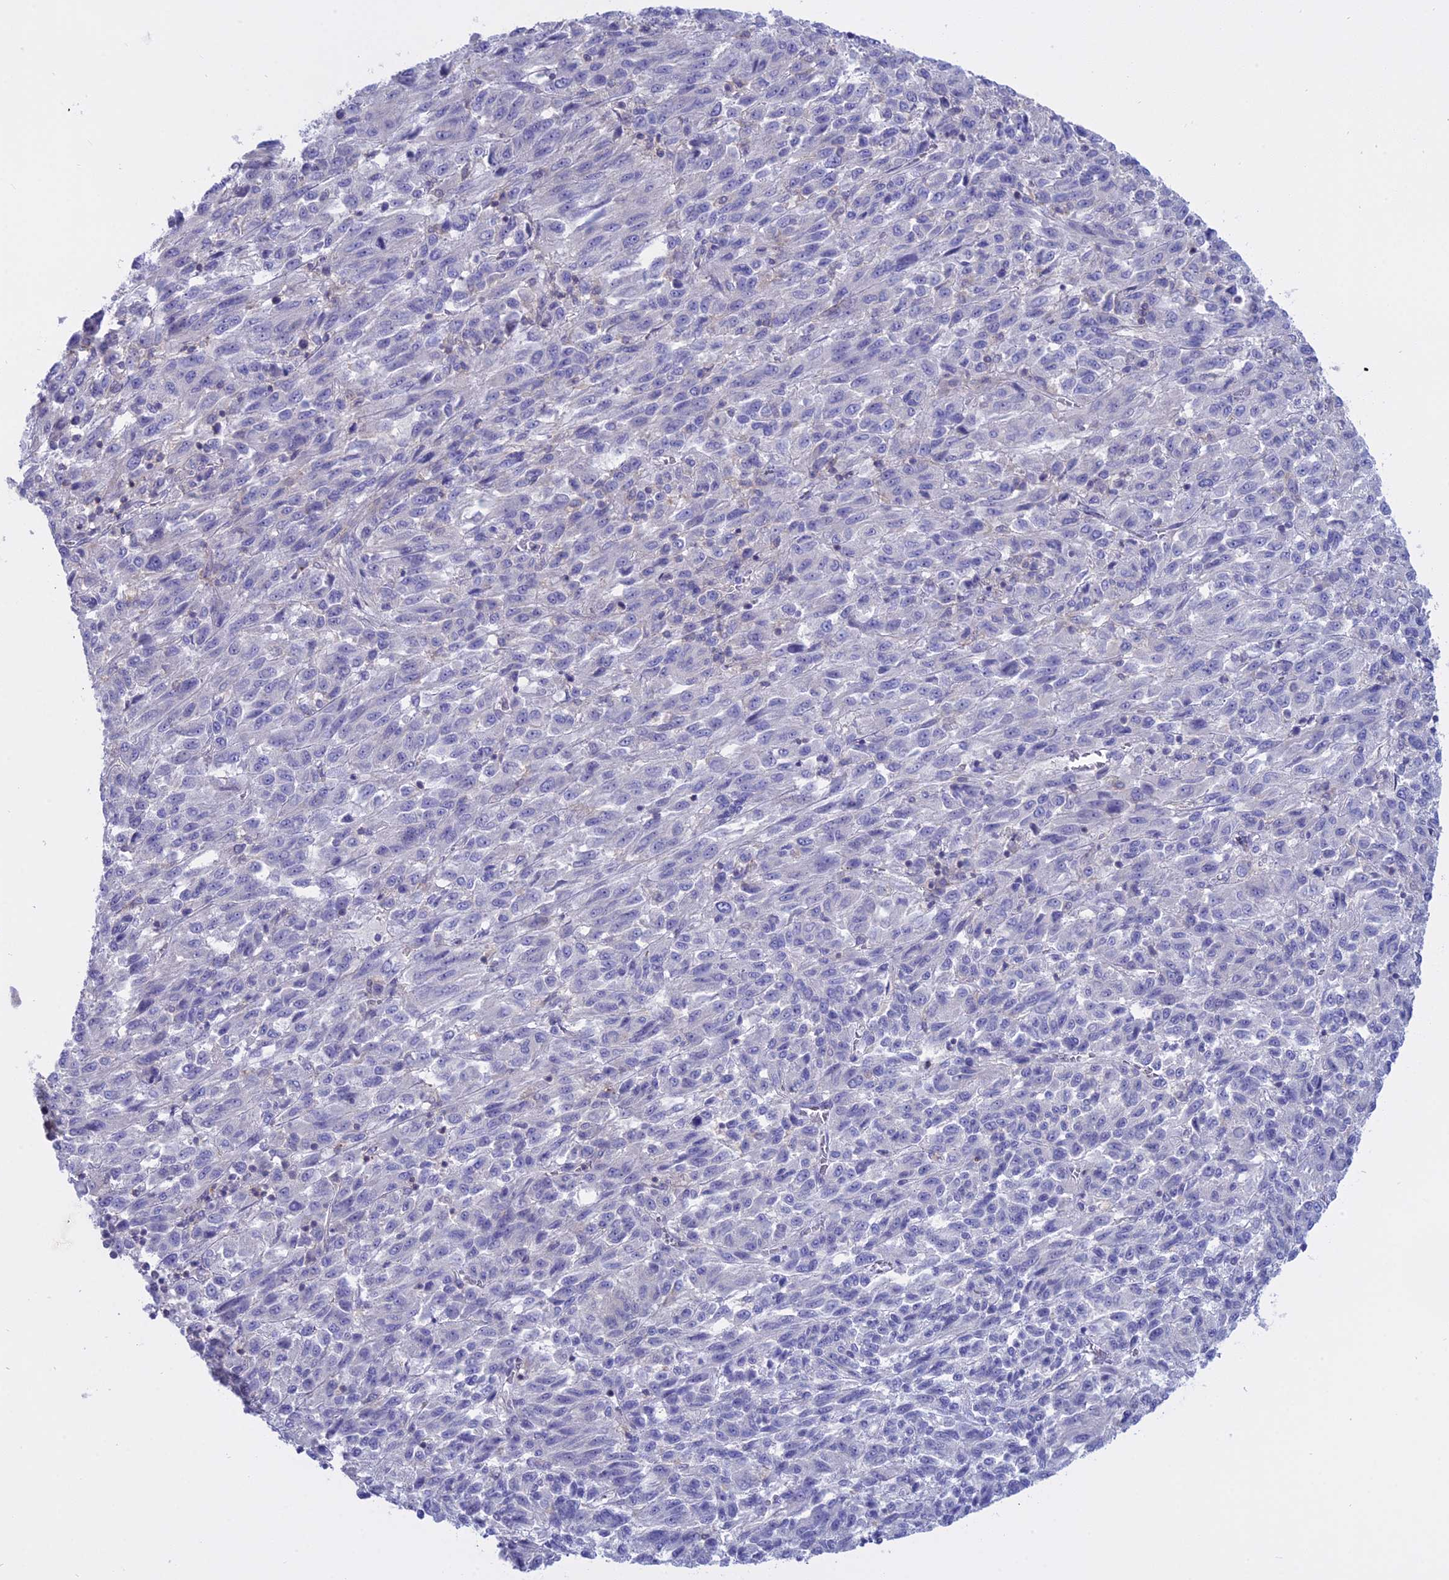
{"staining": {"intensity": "negative", "quantity": "none", "location": "none"}, "tissue": "melanoma", "cell_type": "Tumor cells", "image_type": "cancer", "snomed": [{"axis": "morphology", "description": "Malignant melanoma, Metastatic site"}, {"axis": "topography", "description": "Lung"}], "caption": "Tumor cells are negative for protein expression in human malignant melanoma (metastatic site). Nuclei are stained in blue.", "gene": "AHCYL1", "patient": {"sex": "male", "age": 64}}